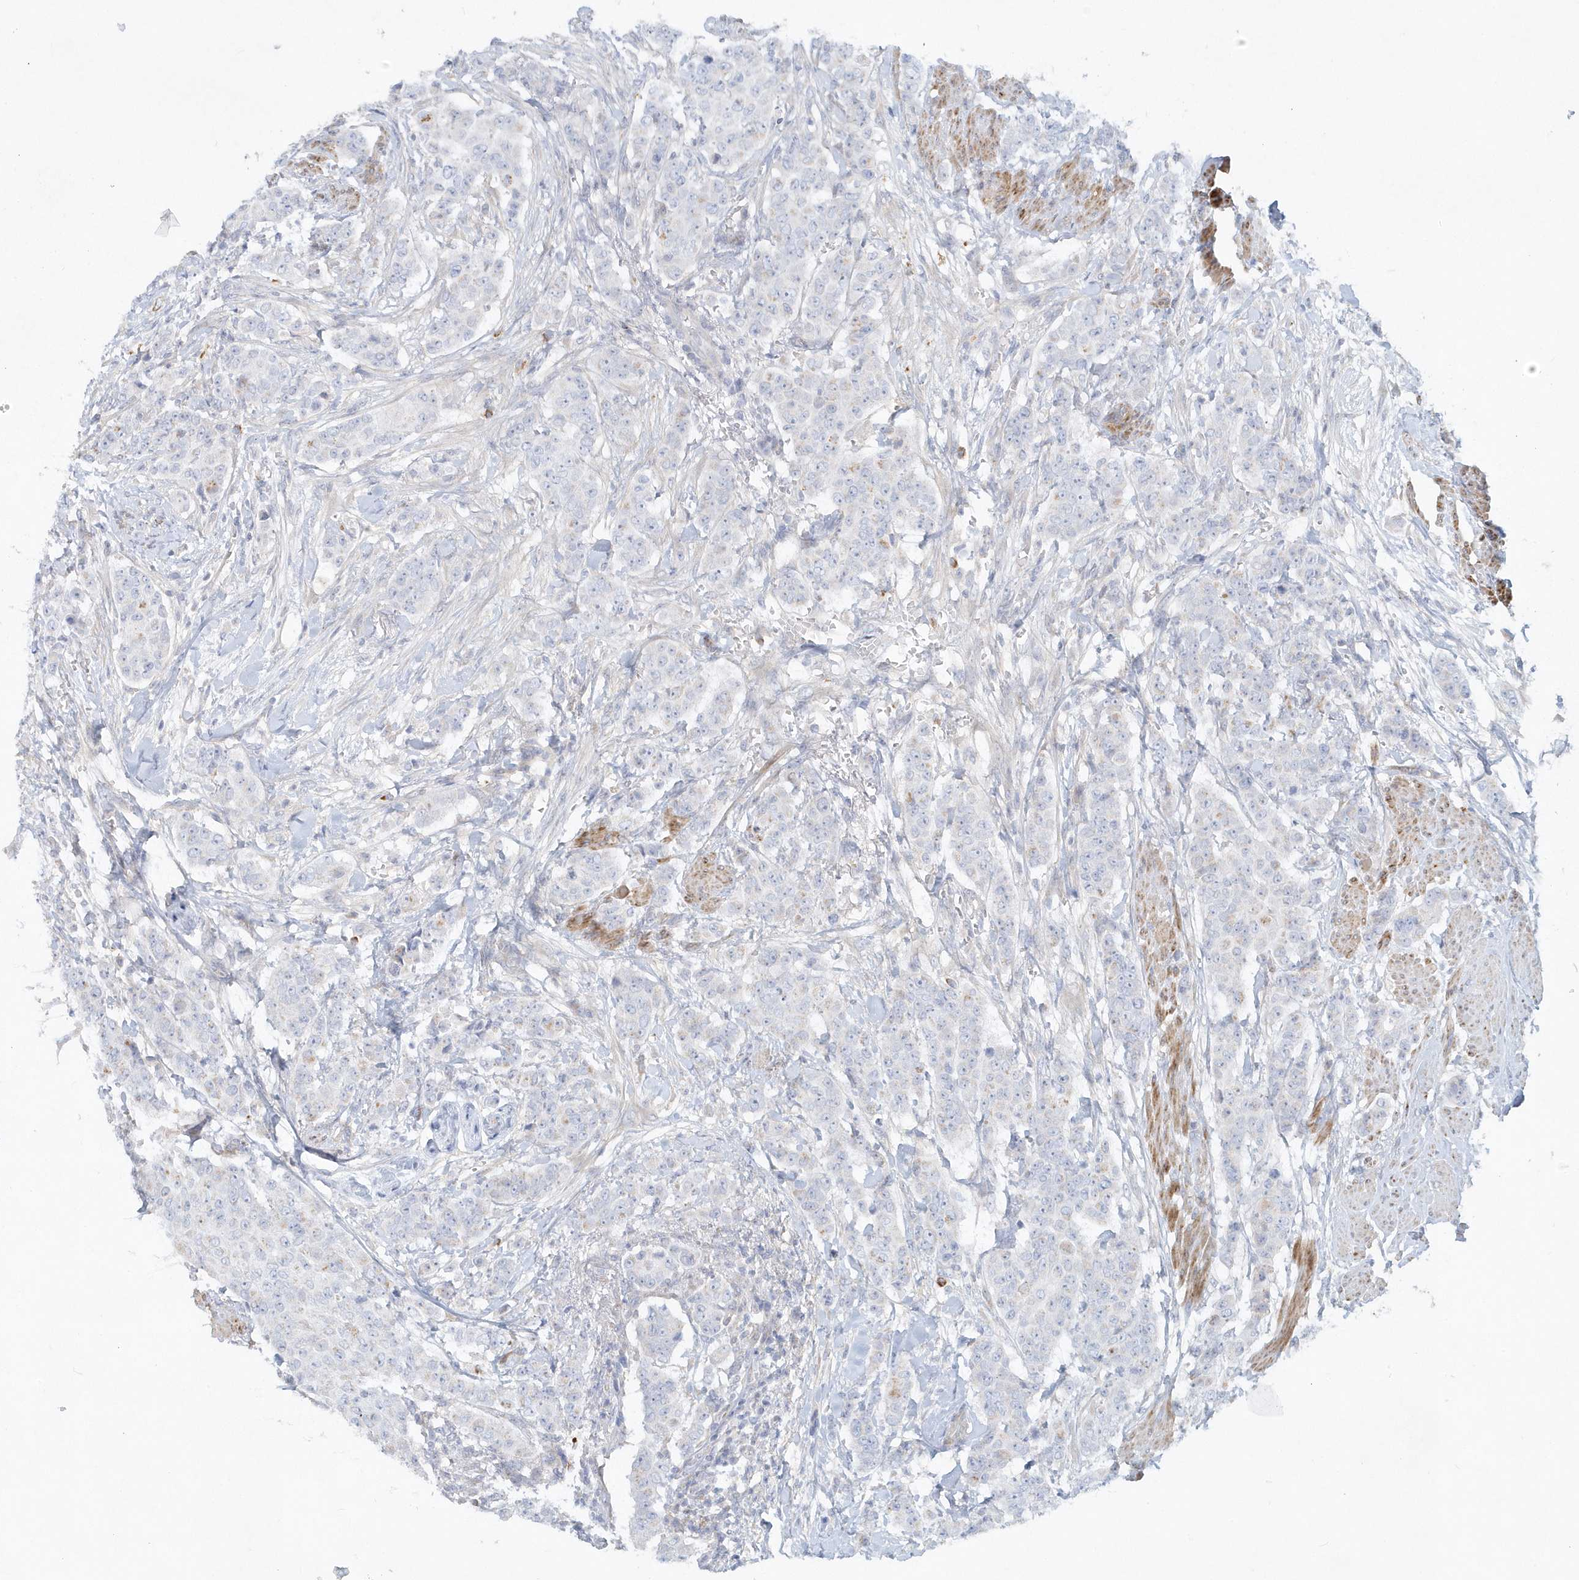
{"staining": {"intensity": "negative", "quantity": "none", "location": "none"}, "tissue": "breast cancer", "cell_type": "Tumor cells", "image_type": "cancer", "snomed": [{"axis": "morphology", "description": "Duct carcinoma"}, {"axis": "topography", "description": "Breast"}], "caption": "The micrograph exhibits no staining of tumor cells in breast cancer (invasive ductal carcinoma).", "gene": "DNAH1", "patient": {"sex": "female", "age": 40}}